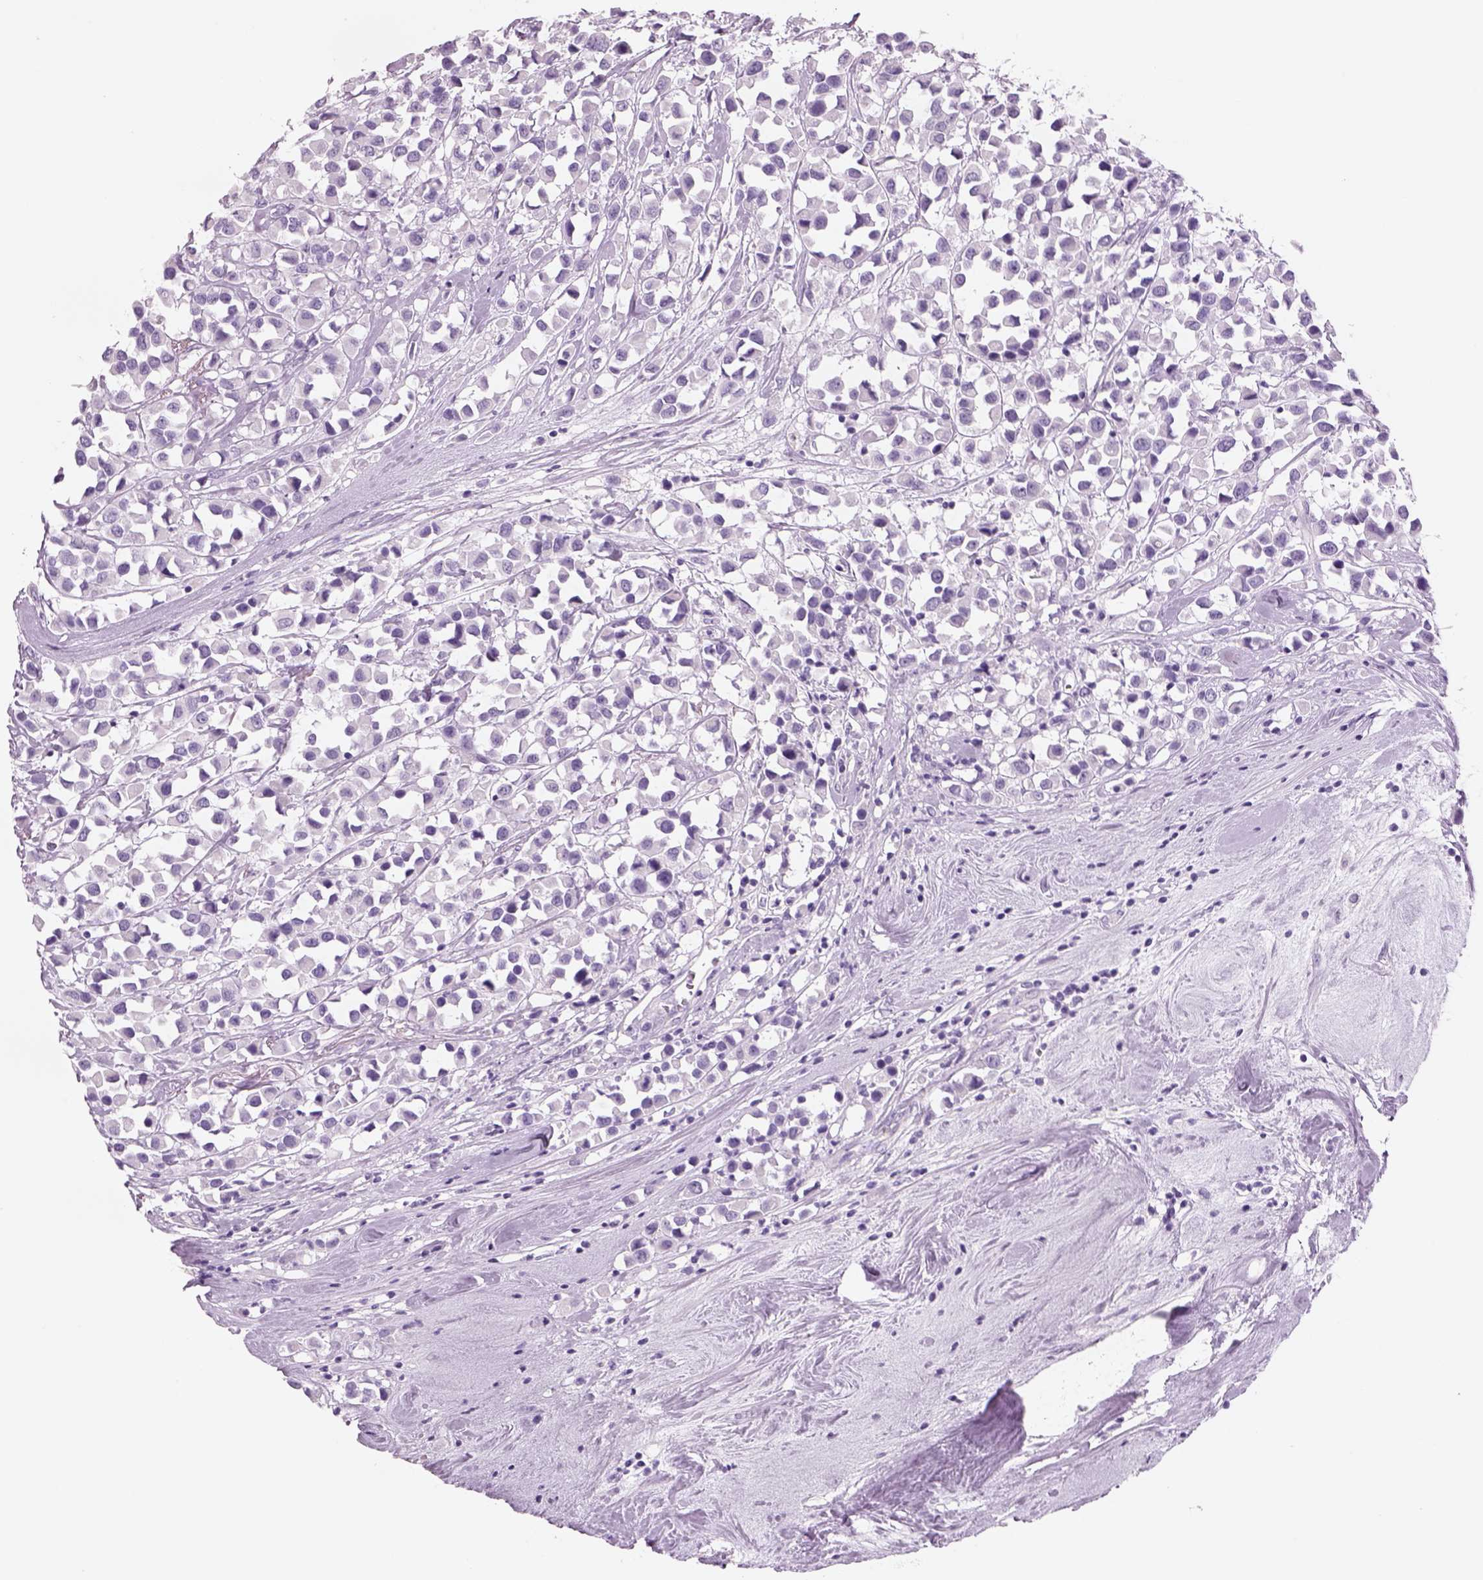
{"staining": {"intensity": "negative", "quantity": "none", "location": "none"}, "tissue": "breast cancer", "cell_type": "Tumor cells", "image_type": "cancer", "snomed": [{"axis": "morphology", "description": "Duct carcinoma"}, {"axis": "topography", "description": "Breast"}], "caption": "High magnification brightfield microscopy of breast cancer (invasive ductal carcinoma) stained with DAB (3,3'-diaminobenzidine) (brown) and counterstained with hematoxylin (blue): tumor cells show no significant expression.", "gene": "RHO", "patient": {"sex": "female", "age": 61}}